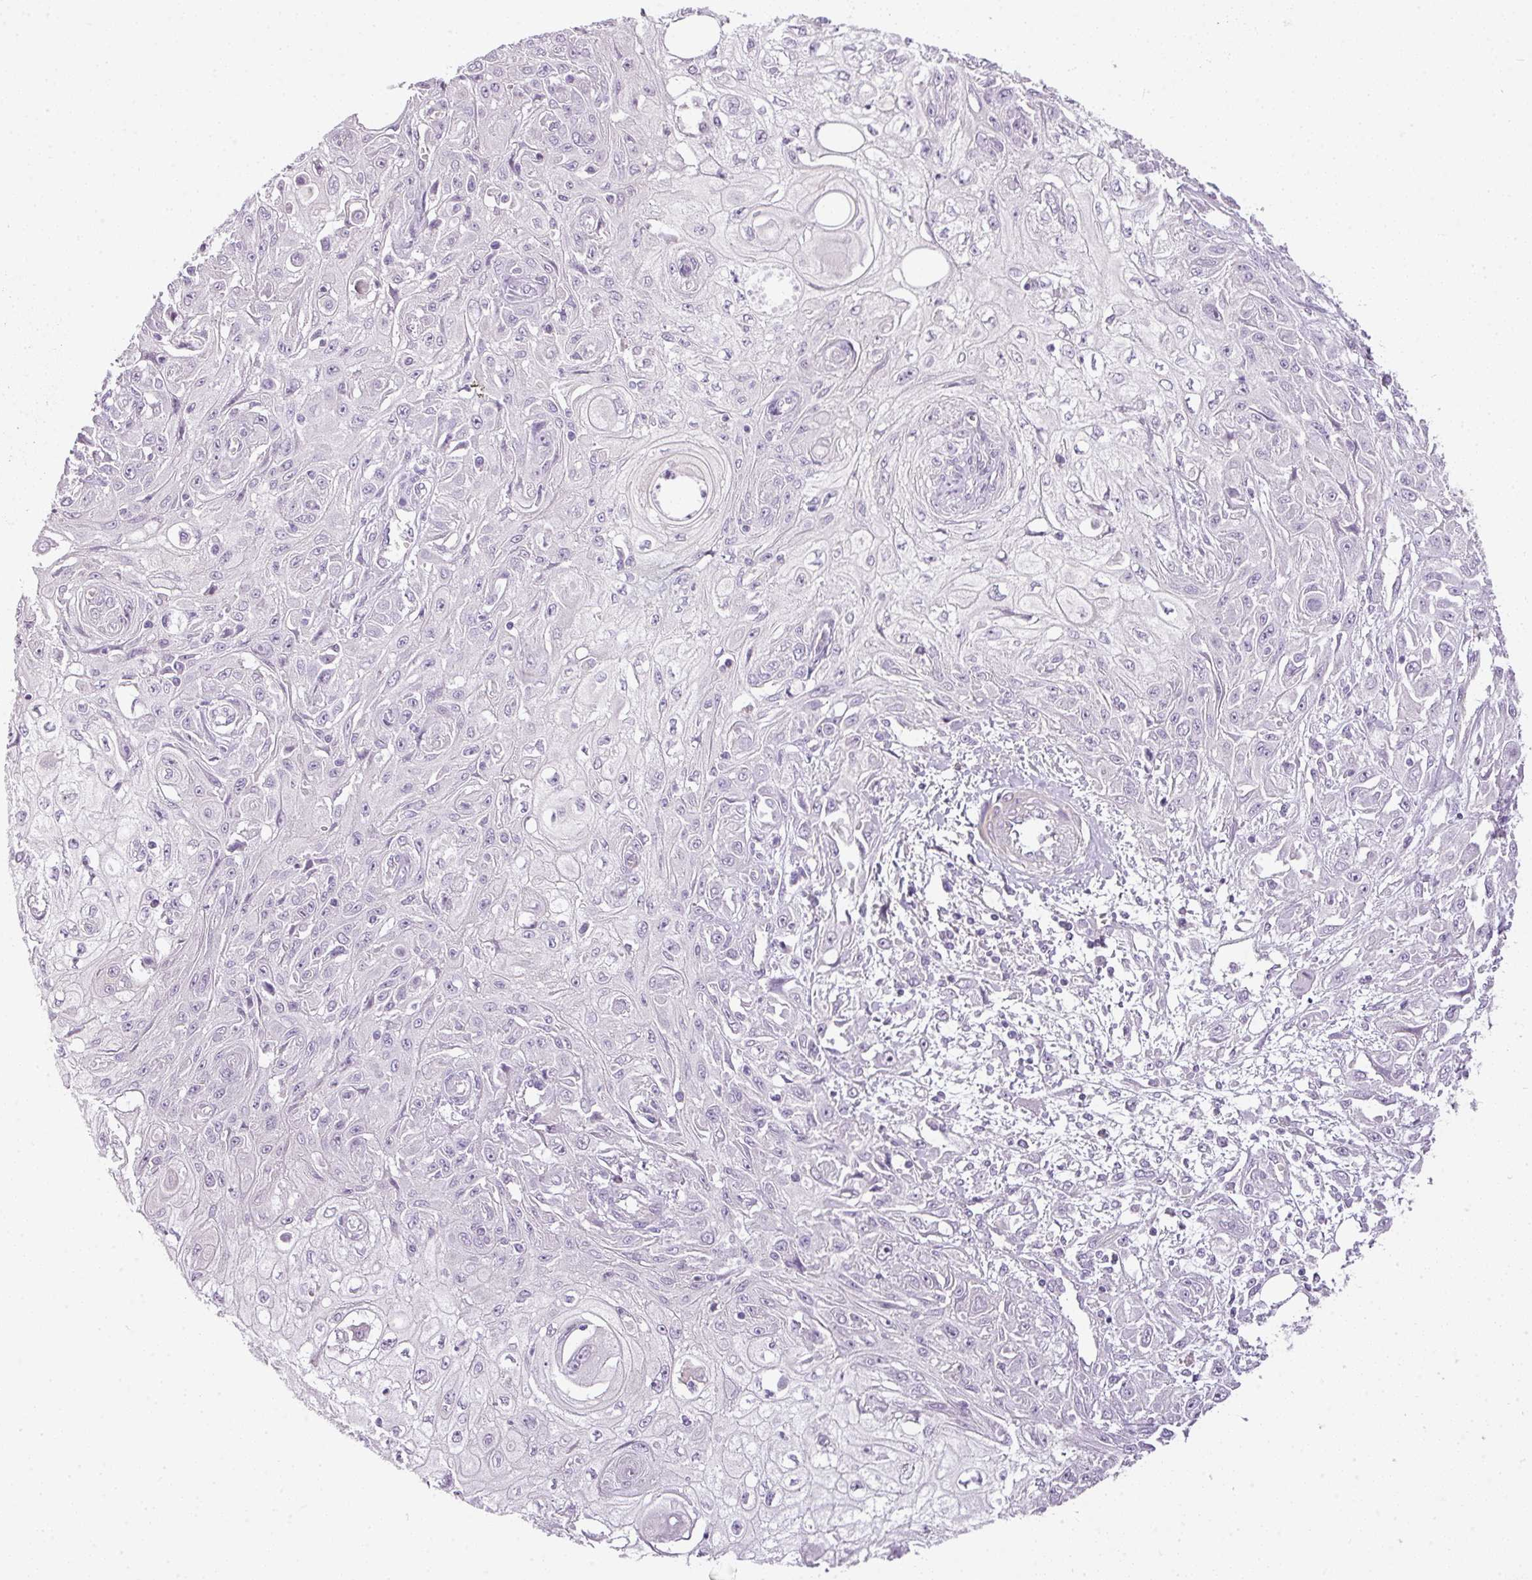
{"staining": {"intensity": "negative", "quantity": "none", "location": "none"}, "tissue": "skin cancer", "cell_type": "Tumor cells", "image_type": "cancer", "snomed": [{"axis": "morphology", "description": "Squamous cell carcinoma, NOS"}, {"axis": "morphology", "description": "Squamous cell carcinoma, metastatic, NOS"}, {"axis": "topography", "description": "Skin"}, {"axis": "topography", "description": "Lymph node"}], "caption": "Immunohistochemistry photomicrograph of neoplastic tissue: human skin cancer stained with DAB (3,3'-diaminobenzidine) shows no significant protein expression in tumor cells.", "gene": "RAX2", "patient": {"sex": "male", "age": 75}}